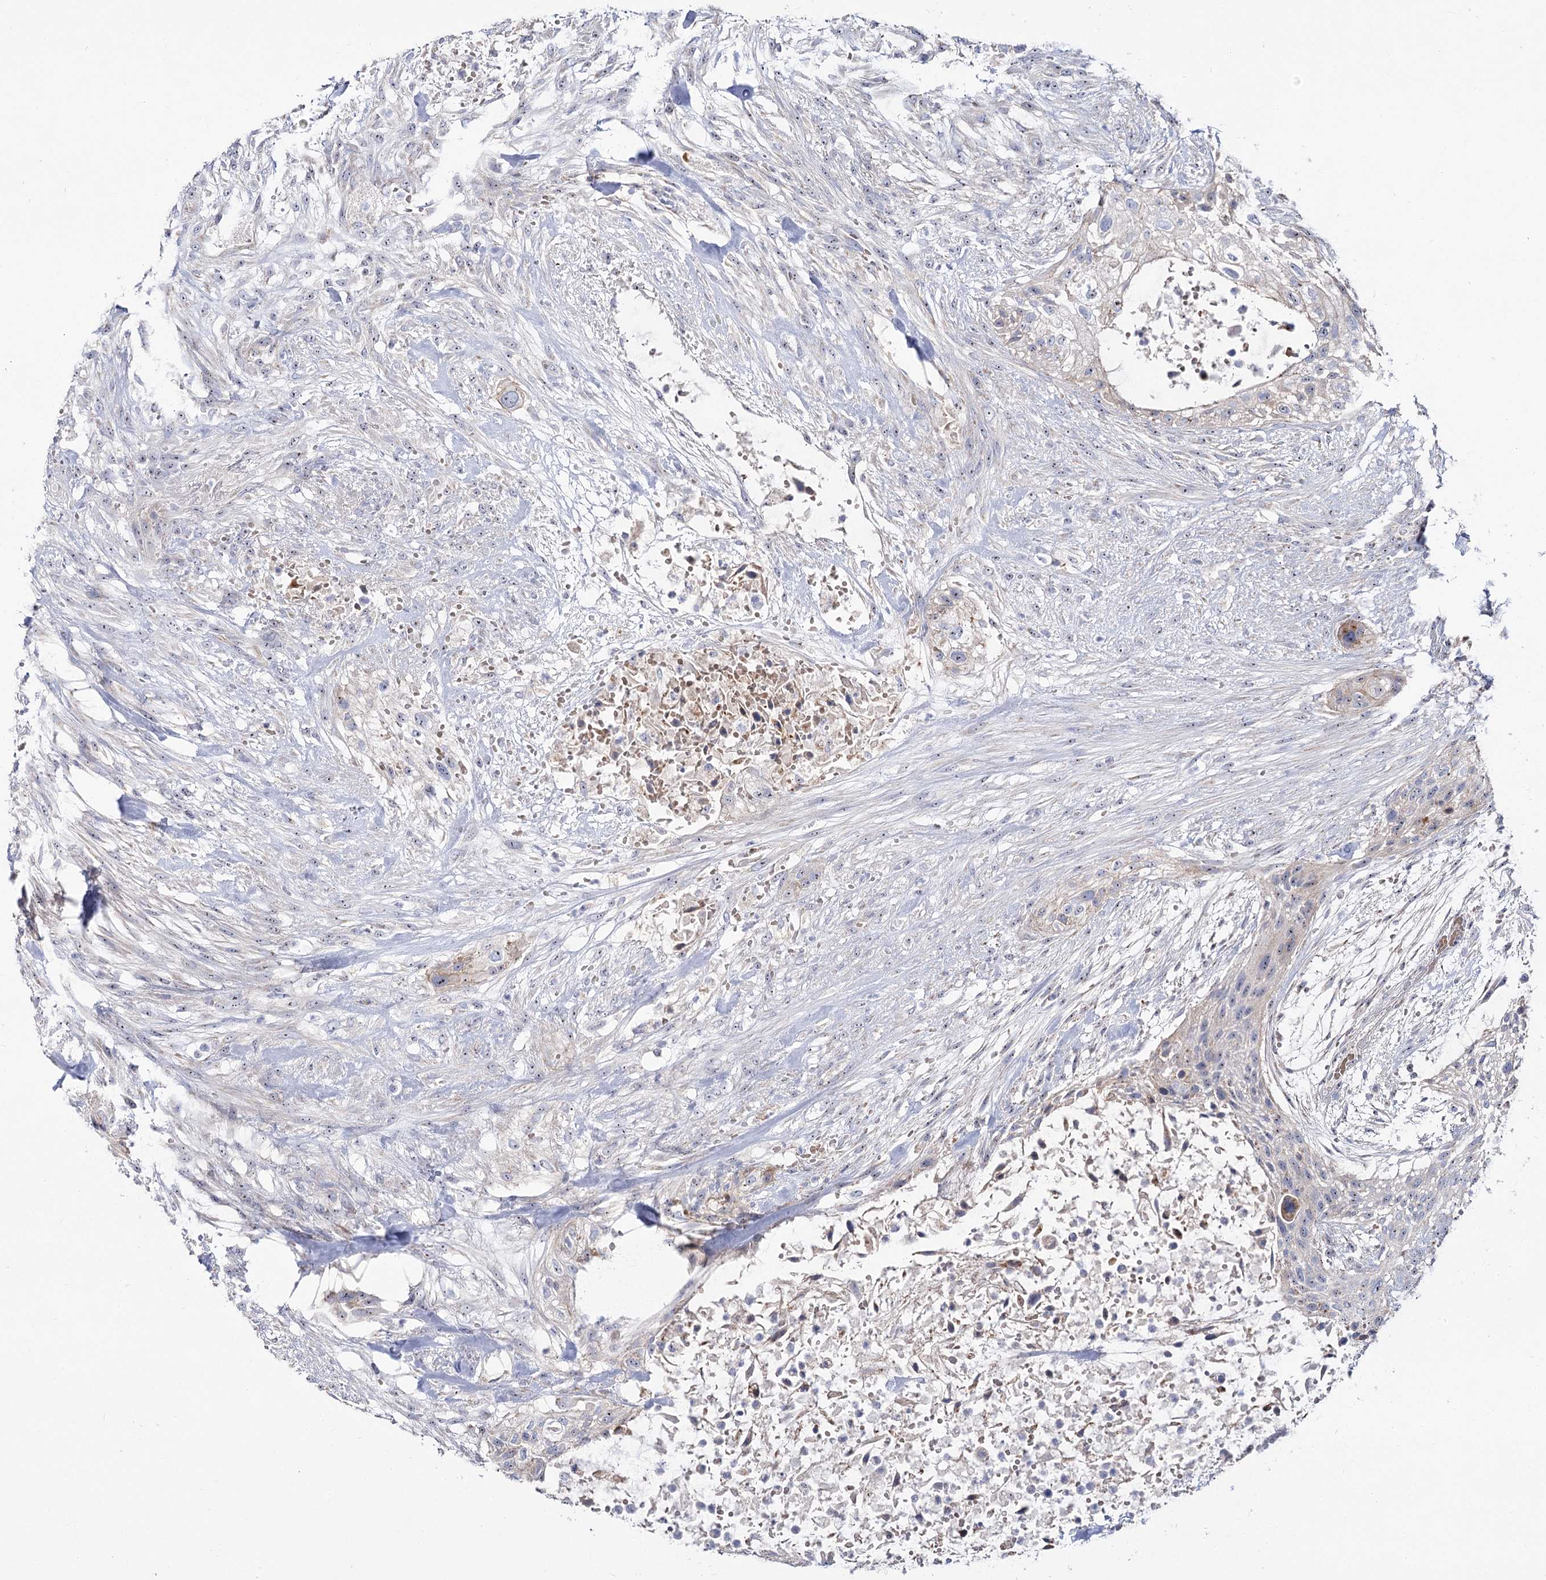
{"staining": {"intensity": "weak", "quantity": "25%-75%", "location": "nuclear"}, "tissue": "urothelial cancer", "cell_type": "Tumor cells", "image_type": "cancer", "snomed": [{"axis": "morphology", "description": "Urothelial carcinoma, High grade"}, {"axis": "topography", "description": "Urinary bladder"}], "caption": "Immunohistochemical staining of human urothelial cancer demonstrates low levels of weak nuclear protein positivity in about 25%-75% of tumor cells. (brown staining indicates protein expression, while blue staining denotes nuclei).", "gene": "SUOX", "patient": {"sex": "male", "age": 35}}